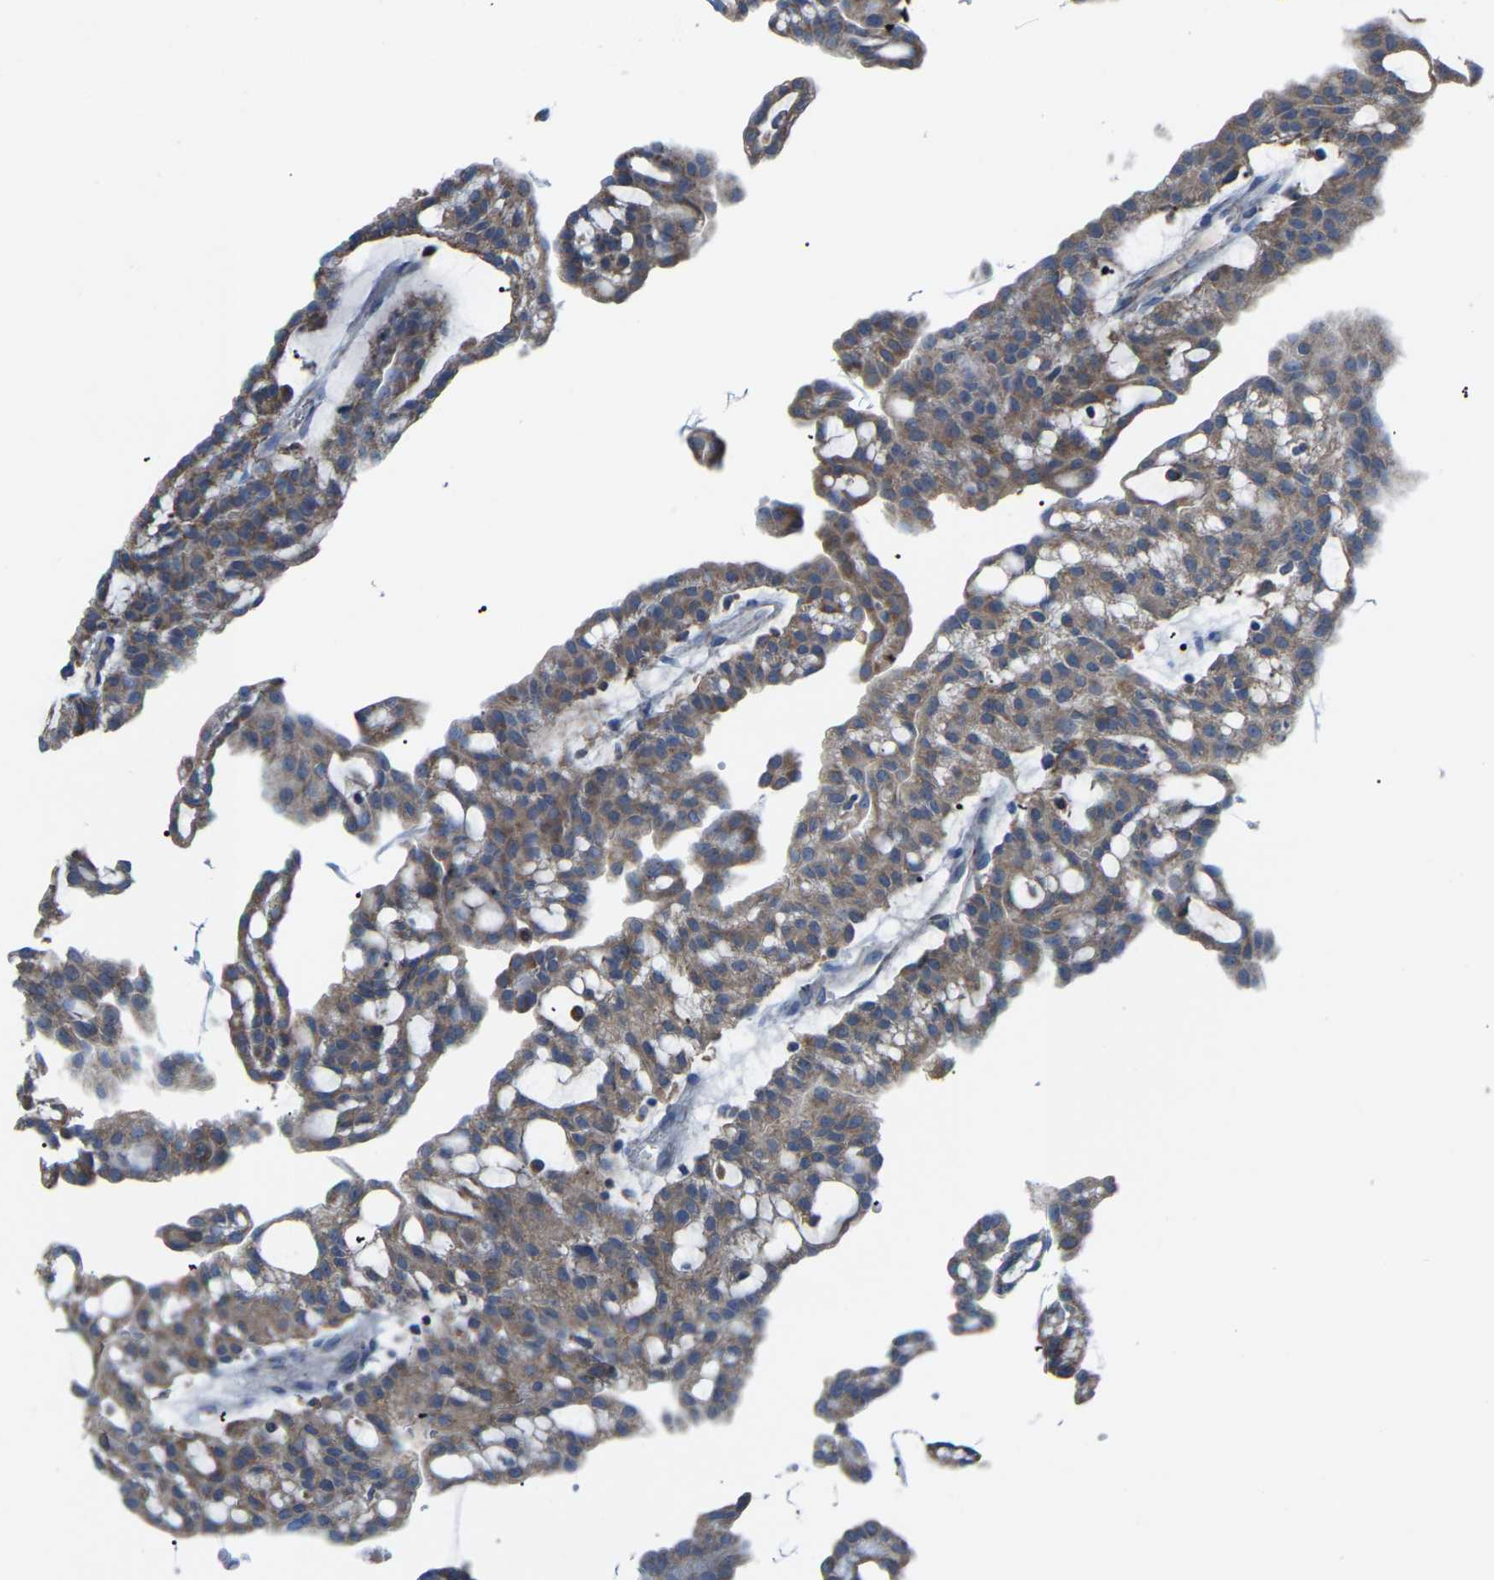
{"staining": {"intensity": "weak", "quantity": ">75%", "location": "cytoplasmic/membranous"}, "tissue": "renal cancer", "cell_type": "Tumor cells", "image_type": "cancer", "snomed": [{"axis": "morphology", "description": "Adenocarcinoma, NOS"}, {"axis": "topography", "description": "Kidney"}], "caption": "Immunohistochemistry micrograph of neoplastic tissue: adenocarcinoma (renal) stained using IHC reveals low levels of weak protein expression localized specifically in the cytoplasmic/membranous of tumor cells, appearing as a cytoplasmic/membranous brown color.", "gene": "CROT", "patient": {"sex": "male", "age": 63}}